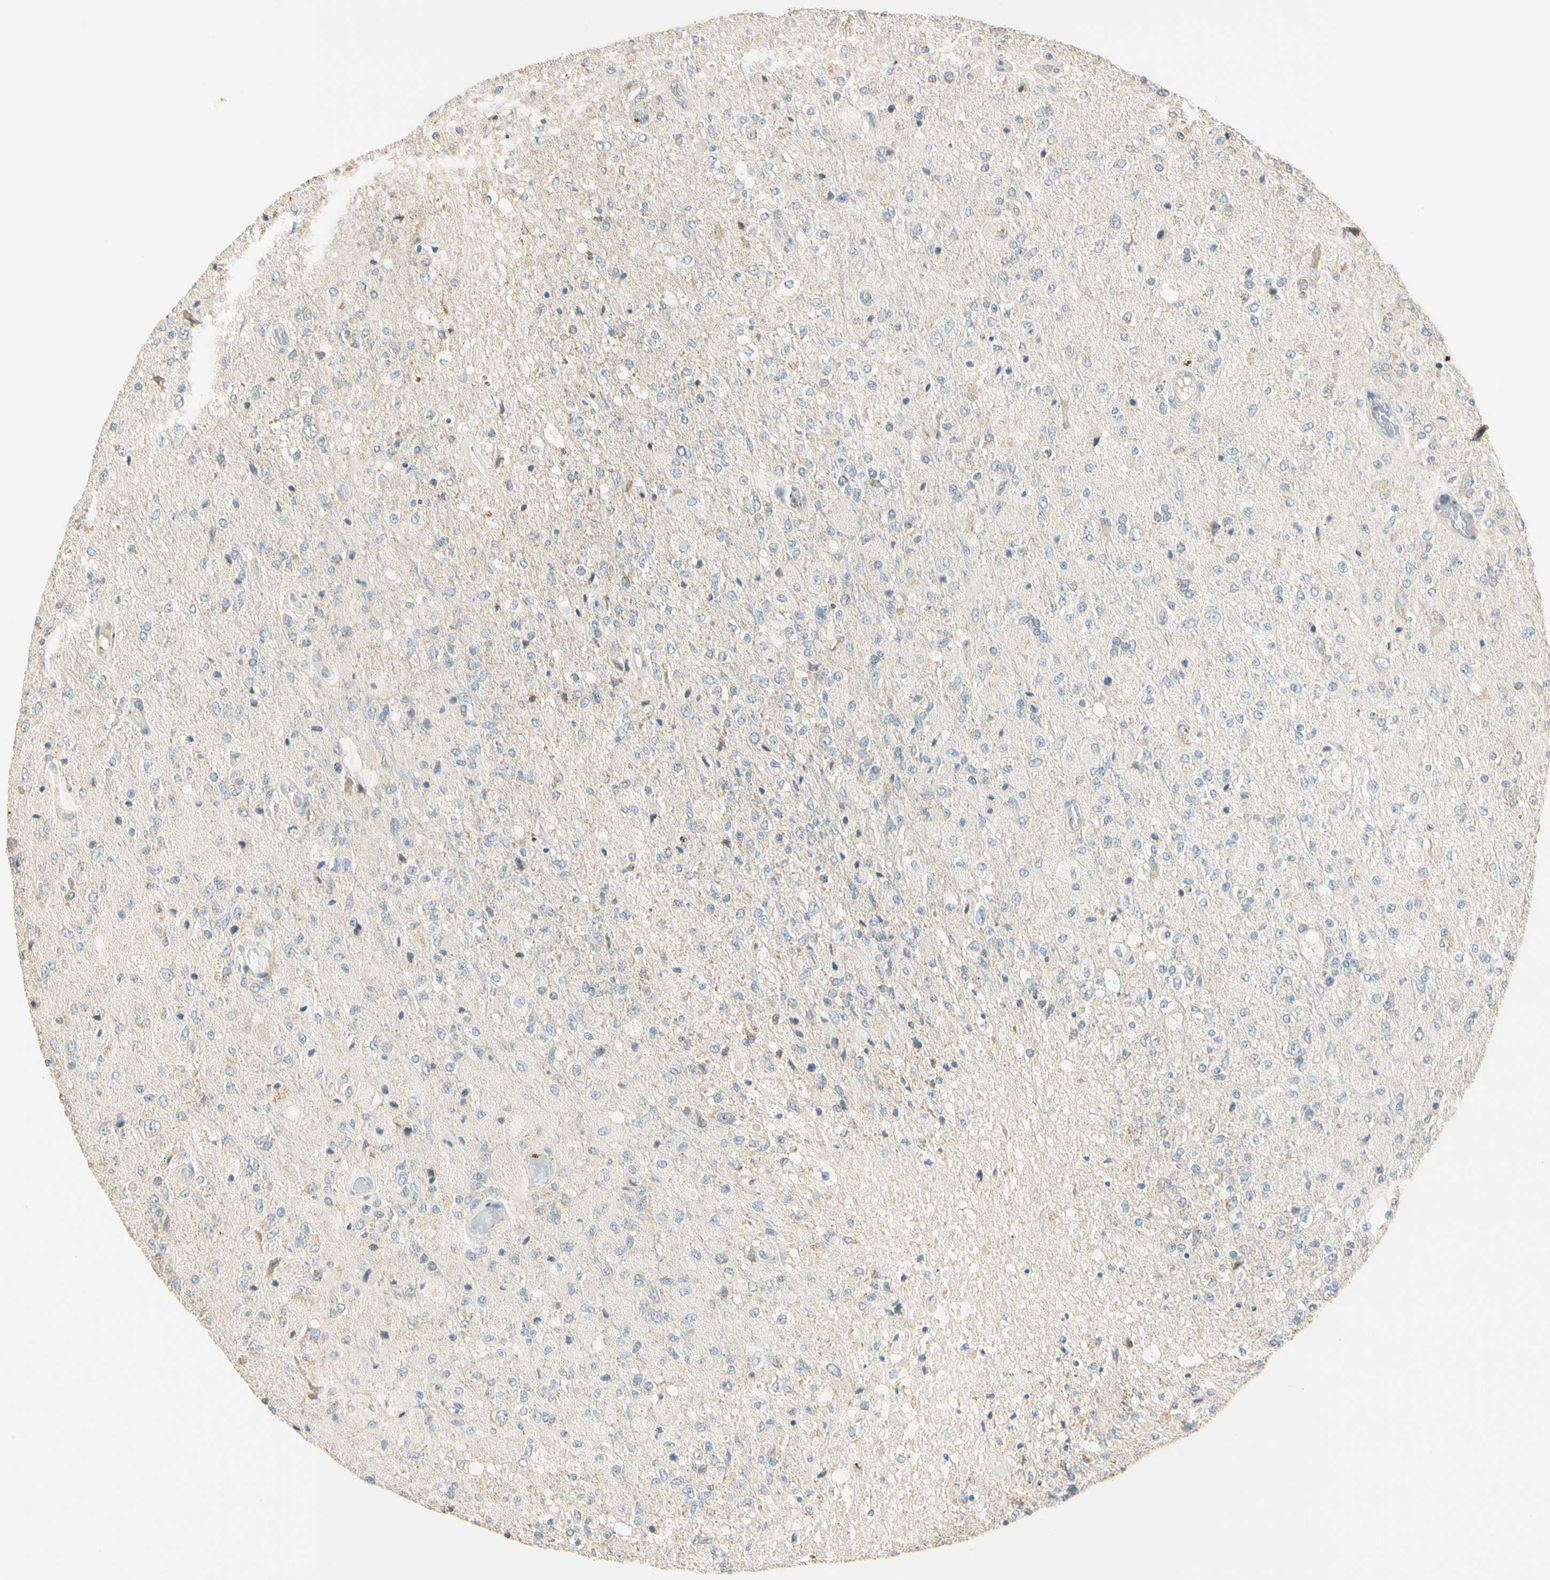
{"staining": {"intensity": "weak", "quantity": "<25%", "location": "cytoplasmic/membranous"}, "tissue": "glioma", "cell_type": "Tumor cells", "image_type": "cancer", "snomed": [{"axis": "morphology", "description": "Normal tissue, NOS"}, {"axis": "morphology", "description": "Glioma, malignant, High grade"}, {"axis": "topography", "description": "Cerebral cortex"}], "caption": "IHC of glioma reveals no staining in tumor cells.", "gene": "RAD18", "patient": {"sex": "male", "age": 77}}